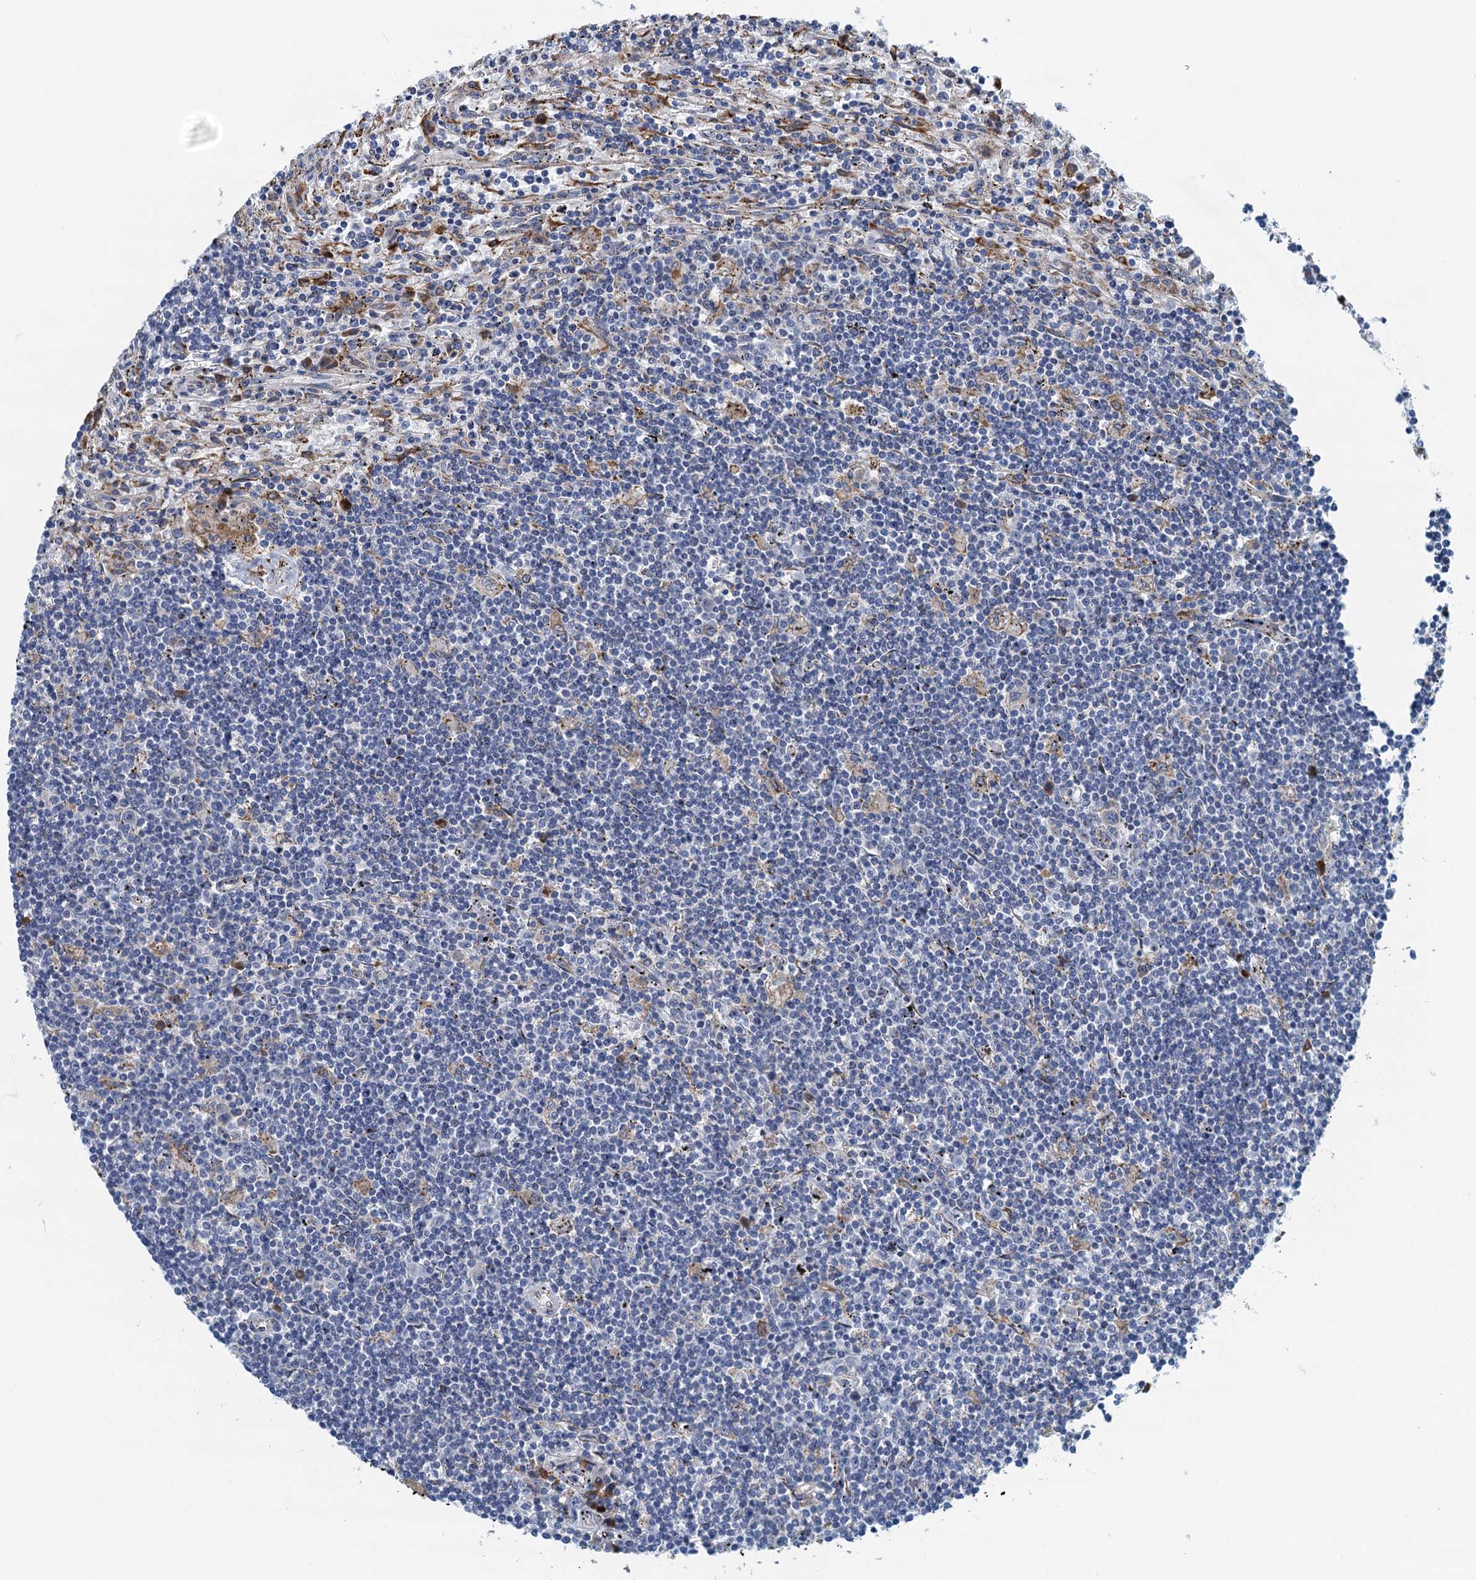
{"staining": {"intensity": "negative", "quantity": "none", "location": "none"}, "tissue": "lymphoma", "cell_type": "Tumor cells", "image_type": "cancer", "snomed": [{"axis": "morphology", "description": "Malignant lymphoma, non-Hodgkin's type, Low grade"}, {"axis": "topography", "description": "Spleen"}], "caption": "Tumor cells are negative for protein expression in human lymphoma.", "gene": "MYDGF", "patient": {"sex": "male", "age": 76}}